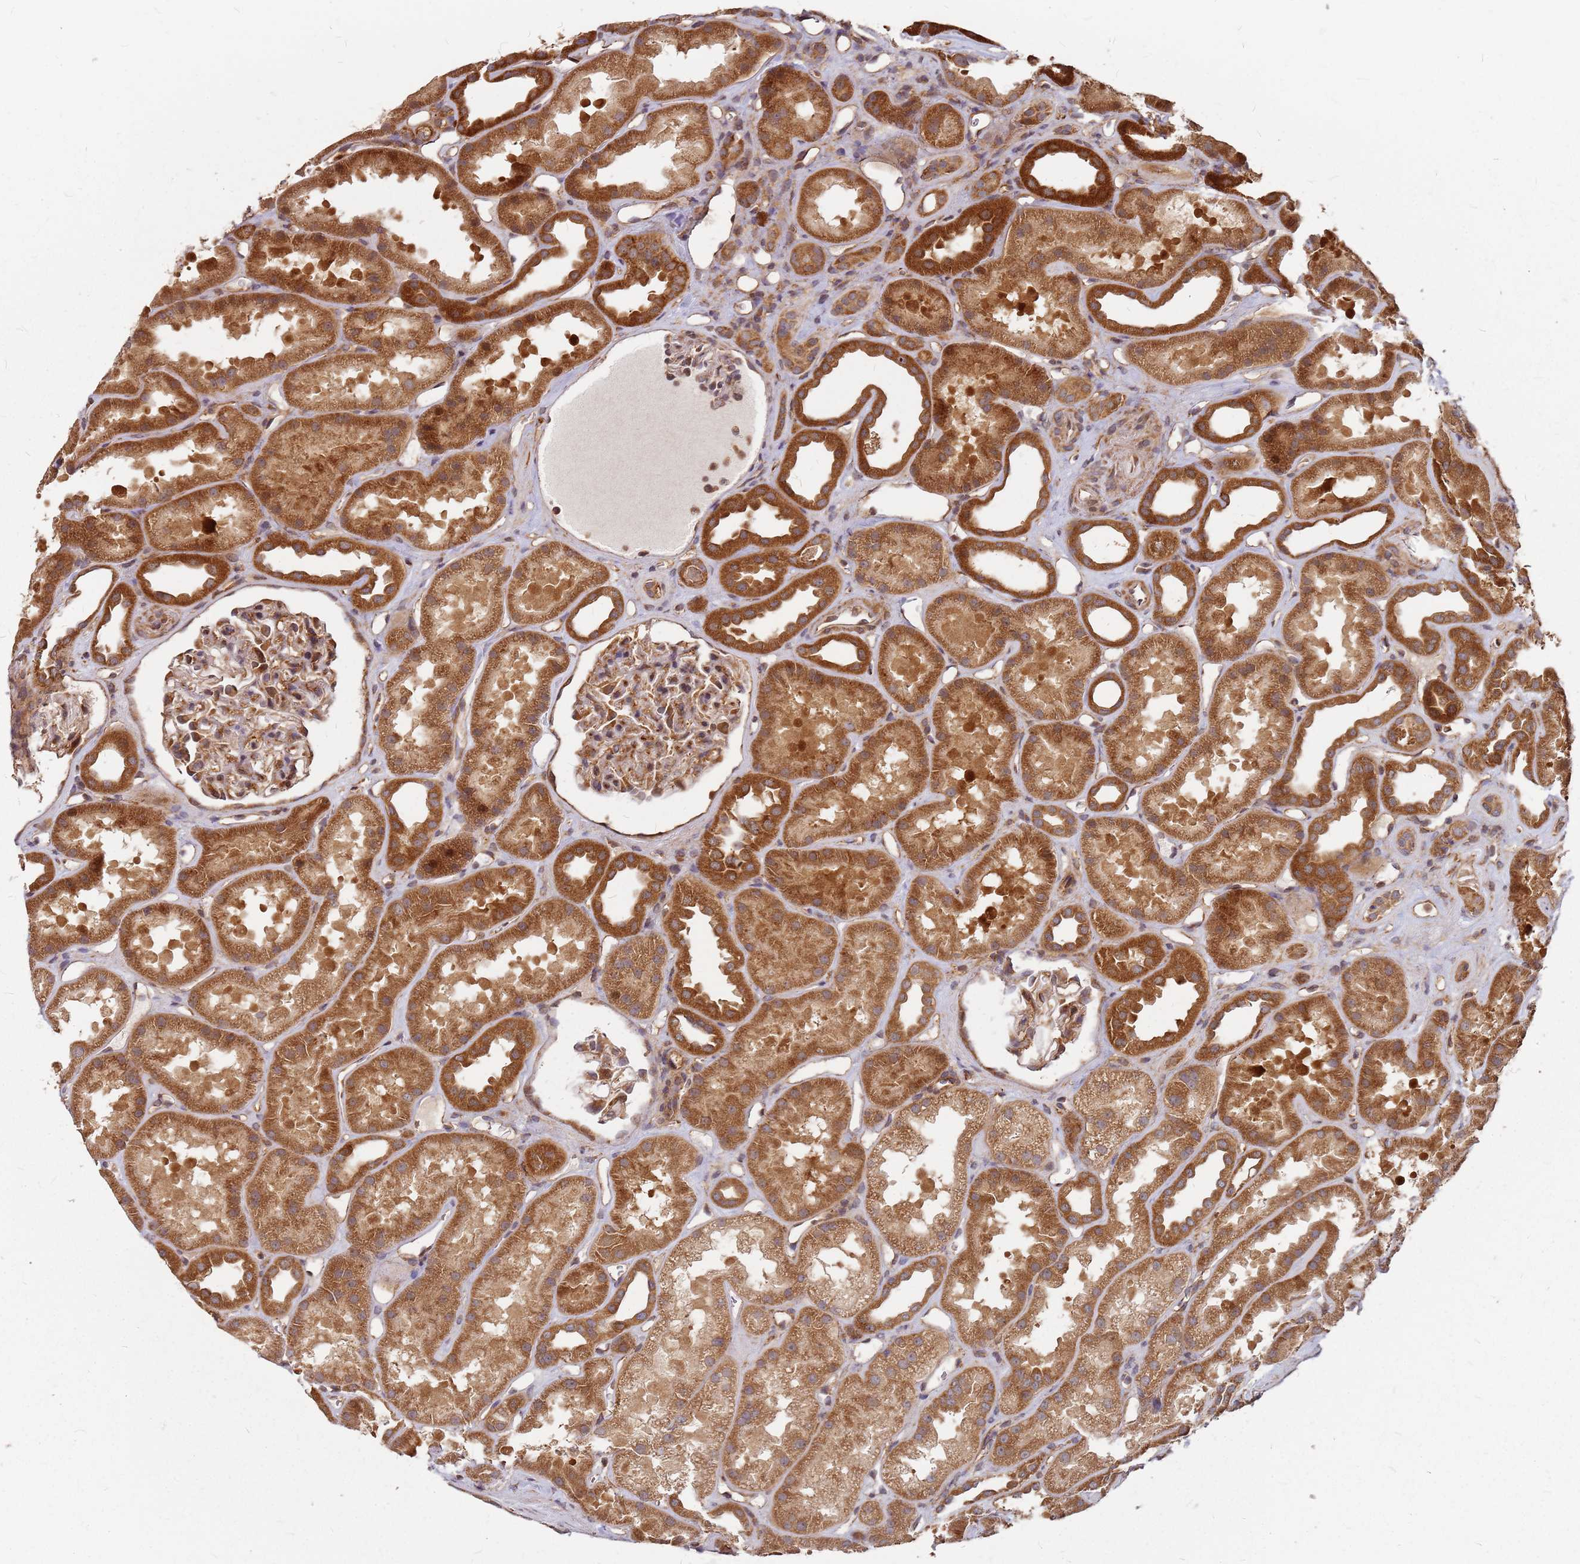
{"staining": {"intensity": "strong", "quantity": "25%-75%", "location": "cytoplasmic/membranous"}, "tissue": "kidney", "cell_type": "Cells in glomeruli", "image_type": "normal", "snomed": [{"axis": "morphology", "description": "Normal tissue, NOS"}, {"axis": "topography", "description": "Kidney"}], "caption": "Brown immunohistochemical staining in unremarkable kidney demonstrates strong cytoplasmic/membranous staining in approximately 25%-75% of cells in glomeruli. (DAB (3,3'-diaminobenzidine) IHC with brightfield microscopy, high magnification).", "gene": "TRABD", "patient": {"sex": "male", "age": 61}}